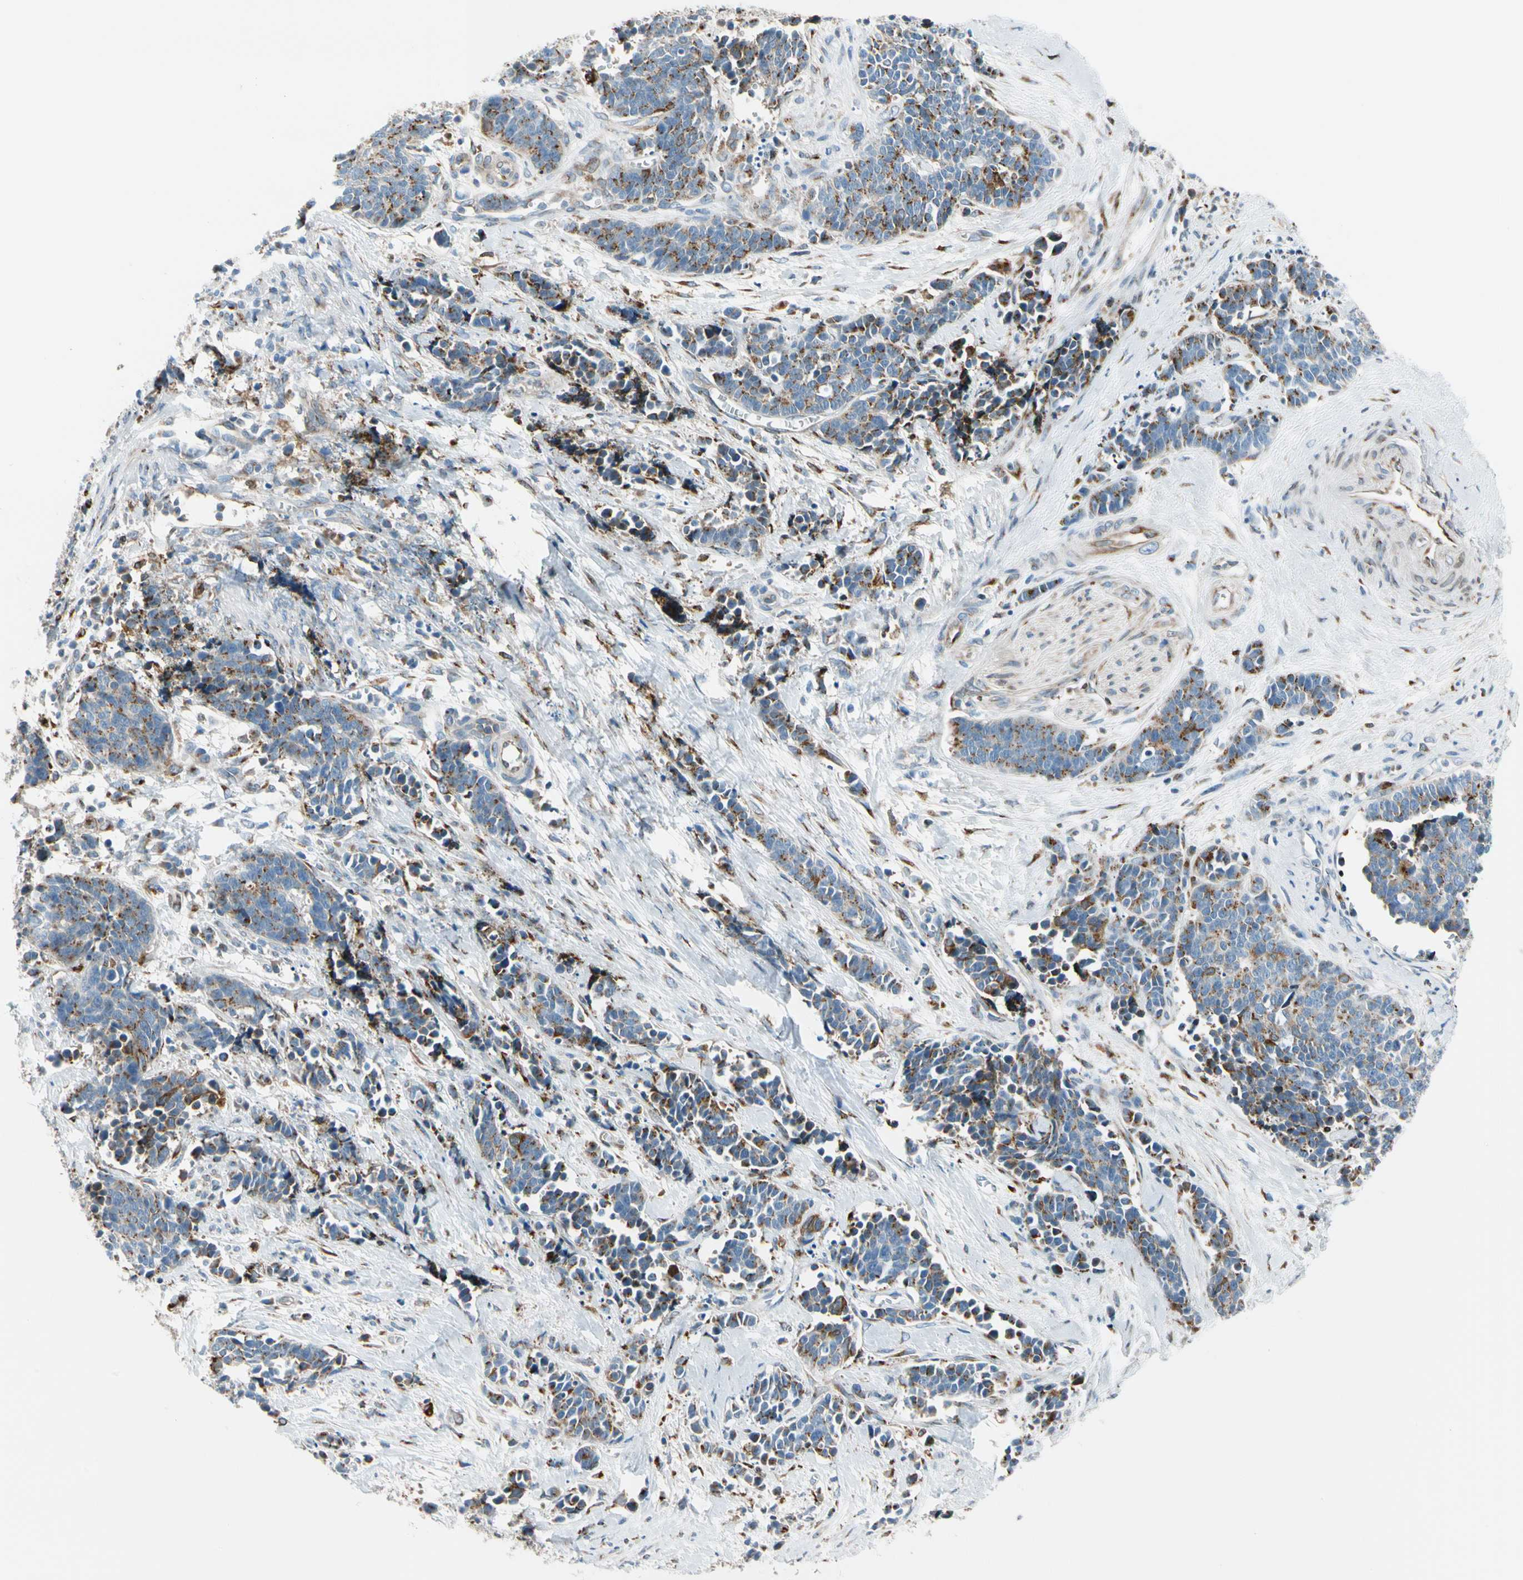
{"staining": {"intensity": "moderate", "quantity": "<25%", "location": "cytoplasmic/membranous"}, "tissue": "cervical cancer", "cell_type": "Tumor cells", "image_type": "cancer", "snomed": [{"axis": "morphology", "description": "Squamous cell carcinoma, NOS"}, {"axis": "topography", "description": "Cervix"}], "caption": "Tumor cells reveal moderate cytoplasmic/membranous expression in approximately <25% of cells in cervical cancer. The protein of interest is stained brown, and the nuclei are stained in blue (DAB IHC with brightfield microscopy, high magnification).", "gene": "NUCB1", "patient": {"sex": "female", "age": 35}}